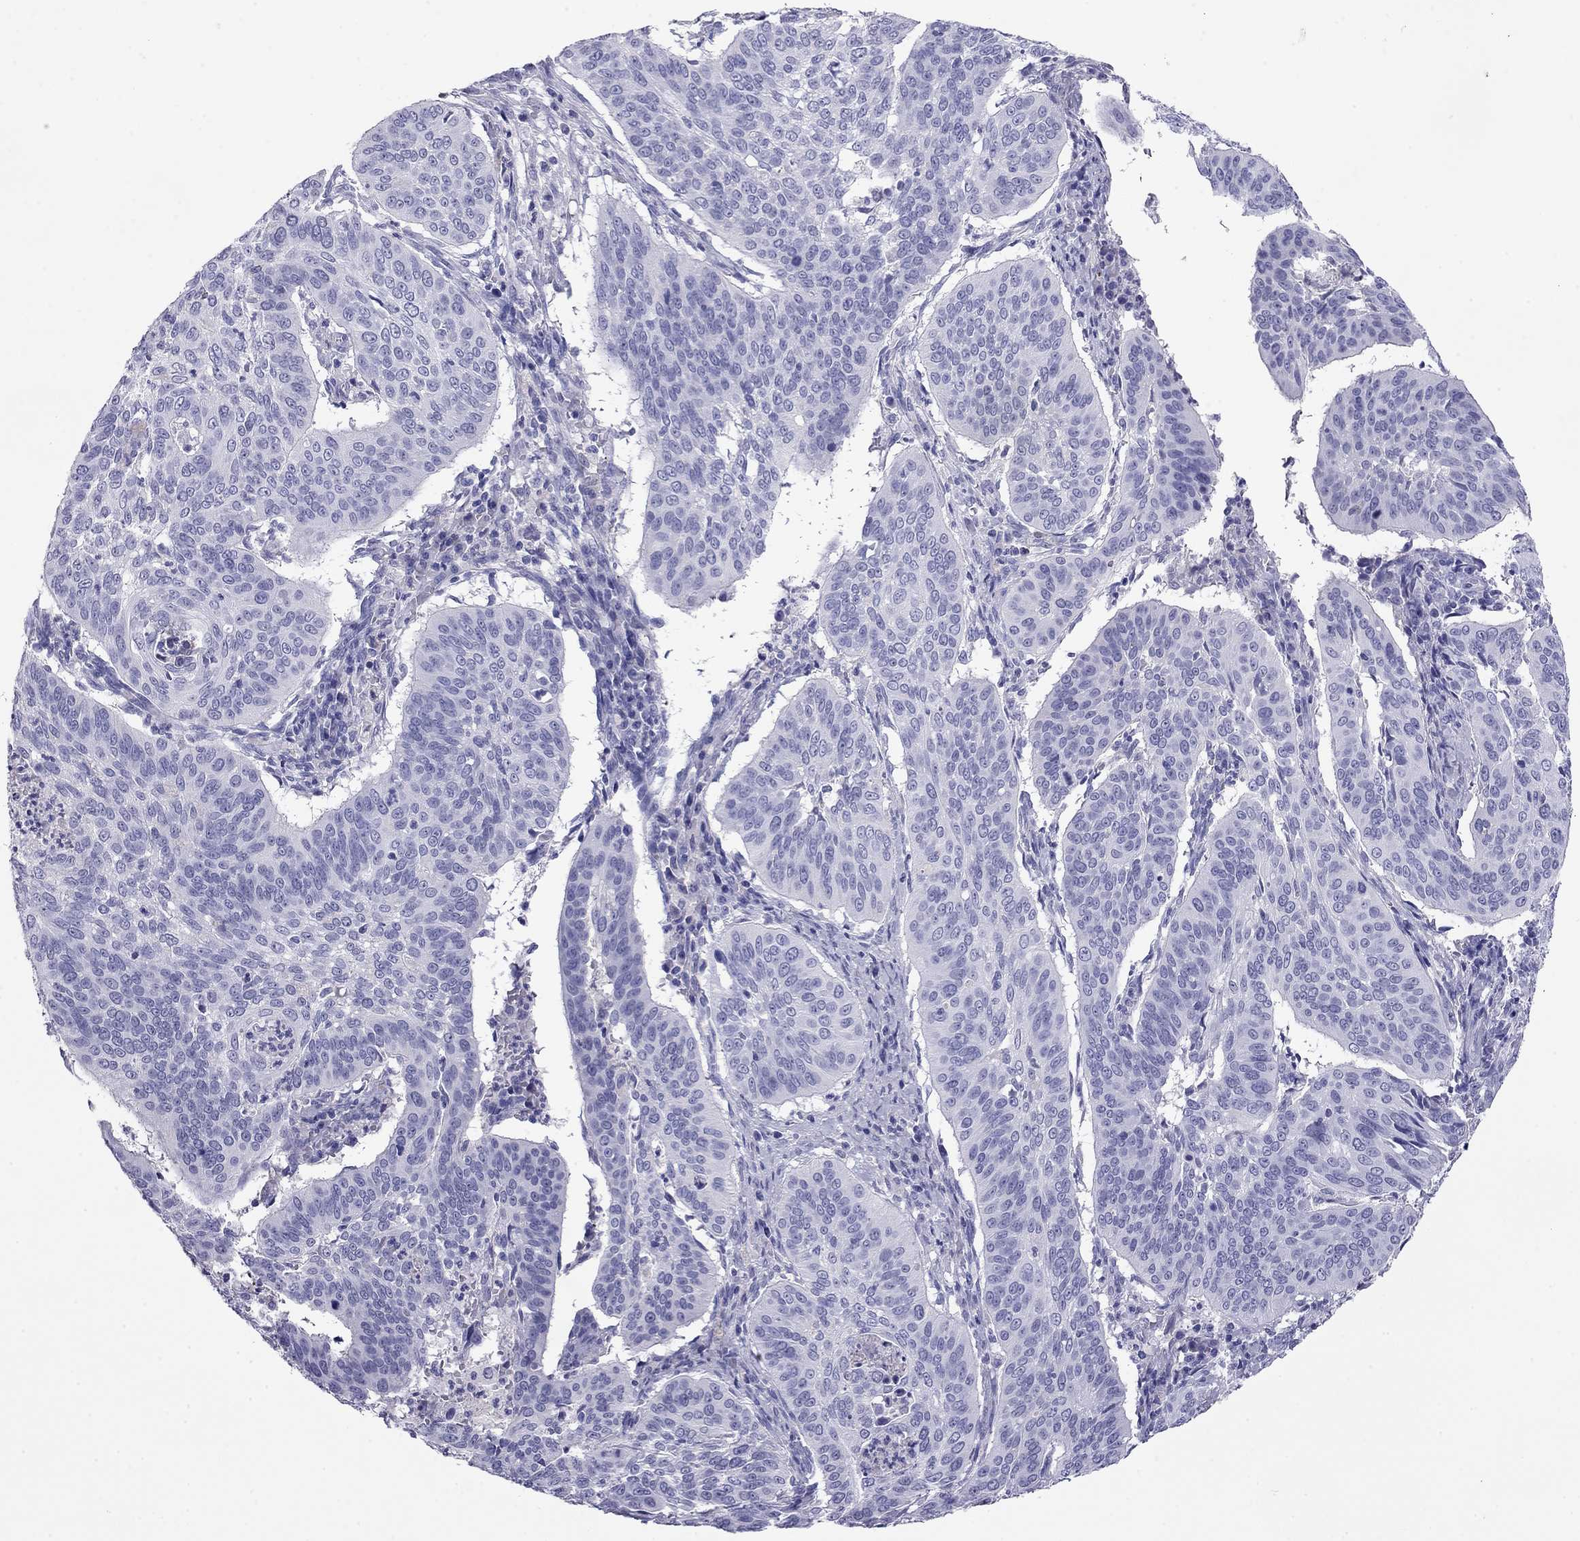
{"staining": {"intensity": "negative", "quantity": "none", "location": "none"}, "tissue": "cervical cancer", "cell_type": "Tumor cells", "image_type": "cancer", "snomed": [{"axis": "morphology", "description": "Normal tissue, NOS"}, {"axis": "morphology", "description": "Squamous cell carcinoma, NOS"}, {"axis": "topography", "description": "Cervix"}], "caption": "DAB immunohistochemical staining of cervical cancer (squamous cell carcinoma) exhibits no significant staining in tumor cells.", "gene": "ODF4", "patient": {"sex": "female", "age": 39}}